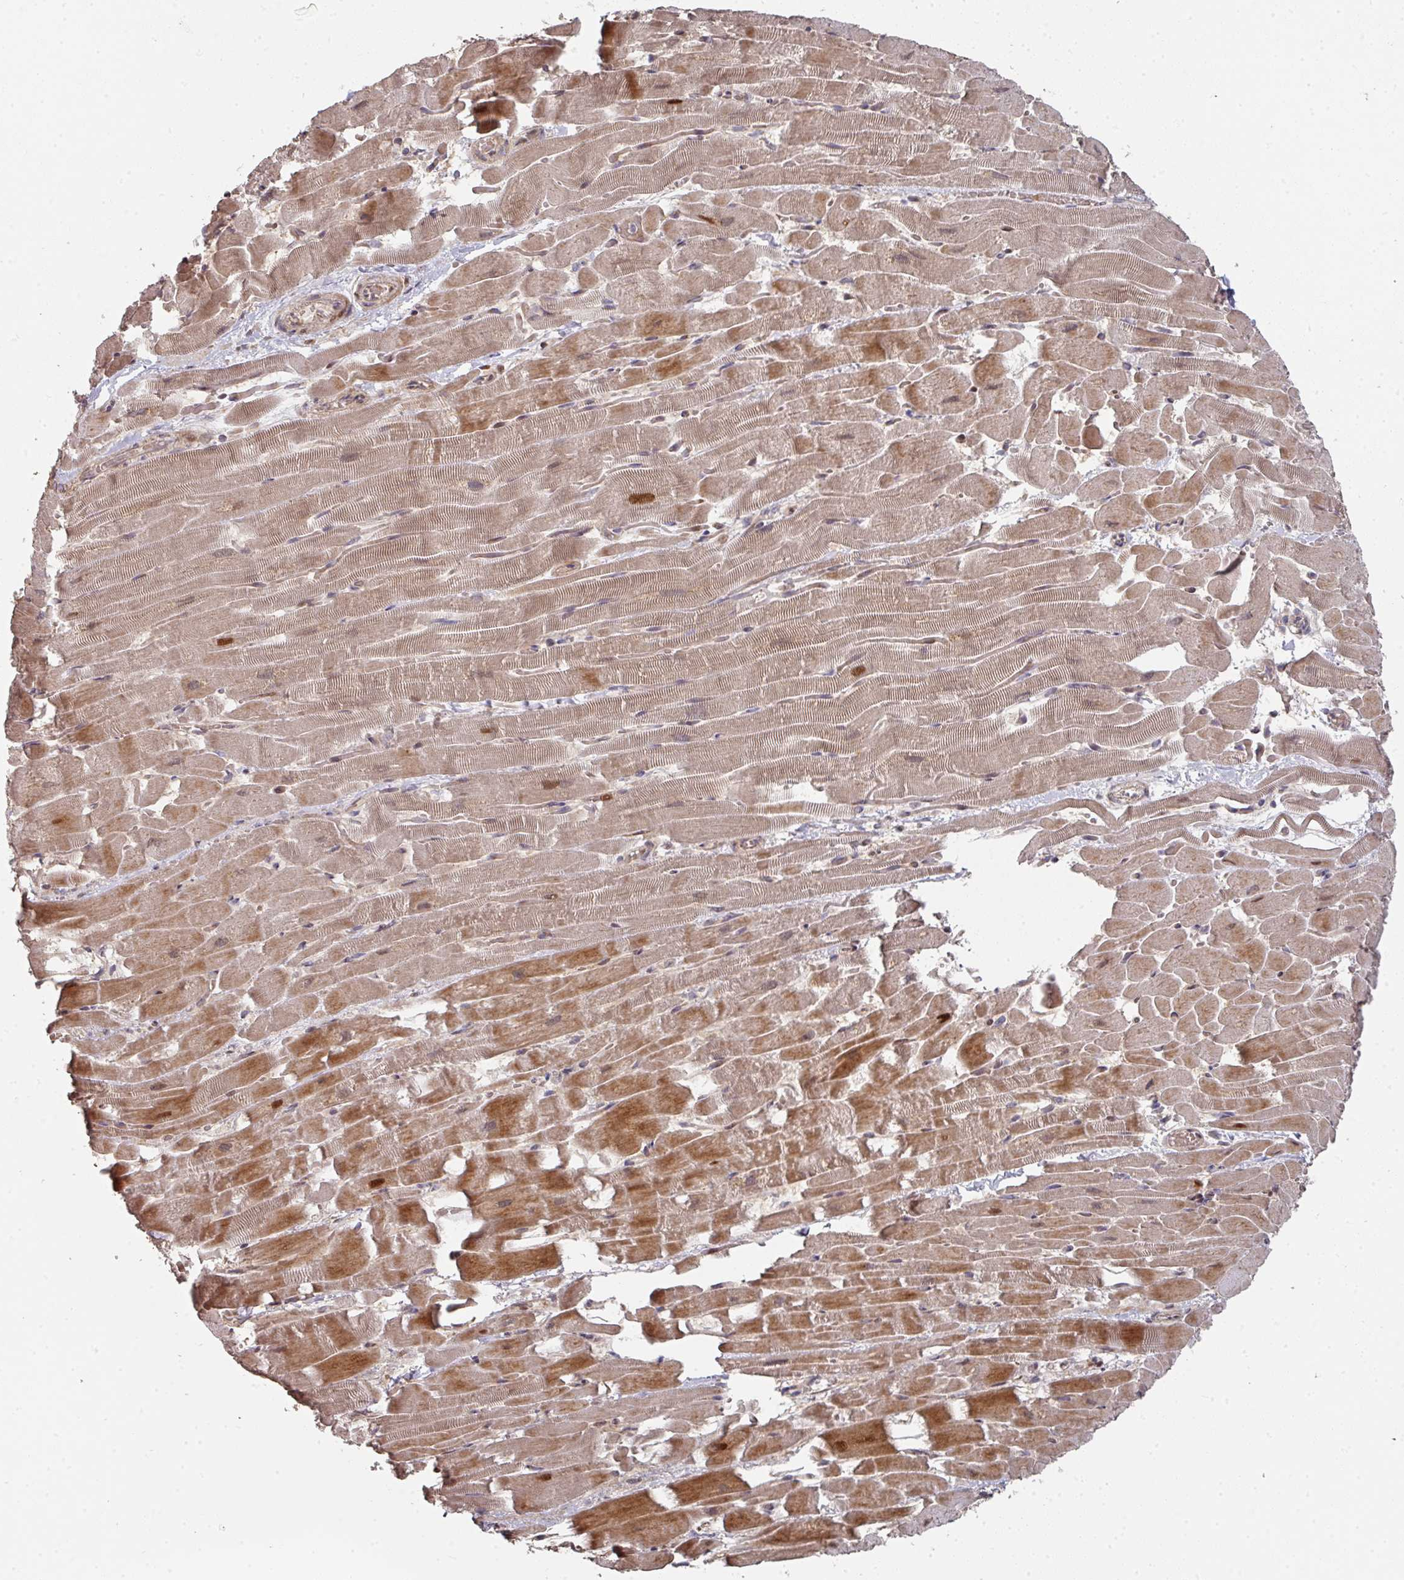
{"staining": {"intensity": "moderate", "quantity": ">75%", "location": "cytoplasmic/membranous"}, "tissue": "heart muscle", "cell_type": "Cardiomyocytes", "image_type": "normal", "snomed": [{"axis": "morphology", "description": "Normal tissue, NOS"}, {"axis": "topography", "description": "Heart"}], "caption": "Heart muscle stained for a protein exhibits moderate cytoplasmic/membranous positivity in cardiomyocytes.", "gene": "CA7", "patient": {"sex": "male", "age": 37}}